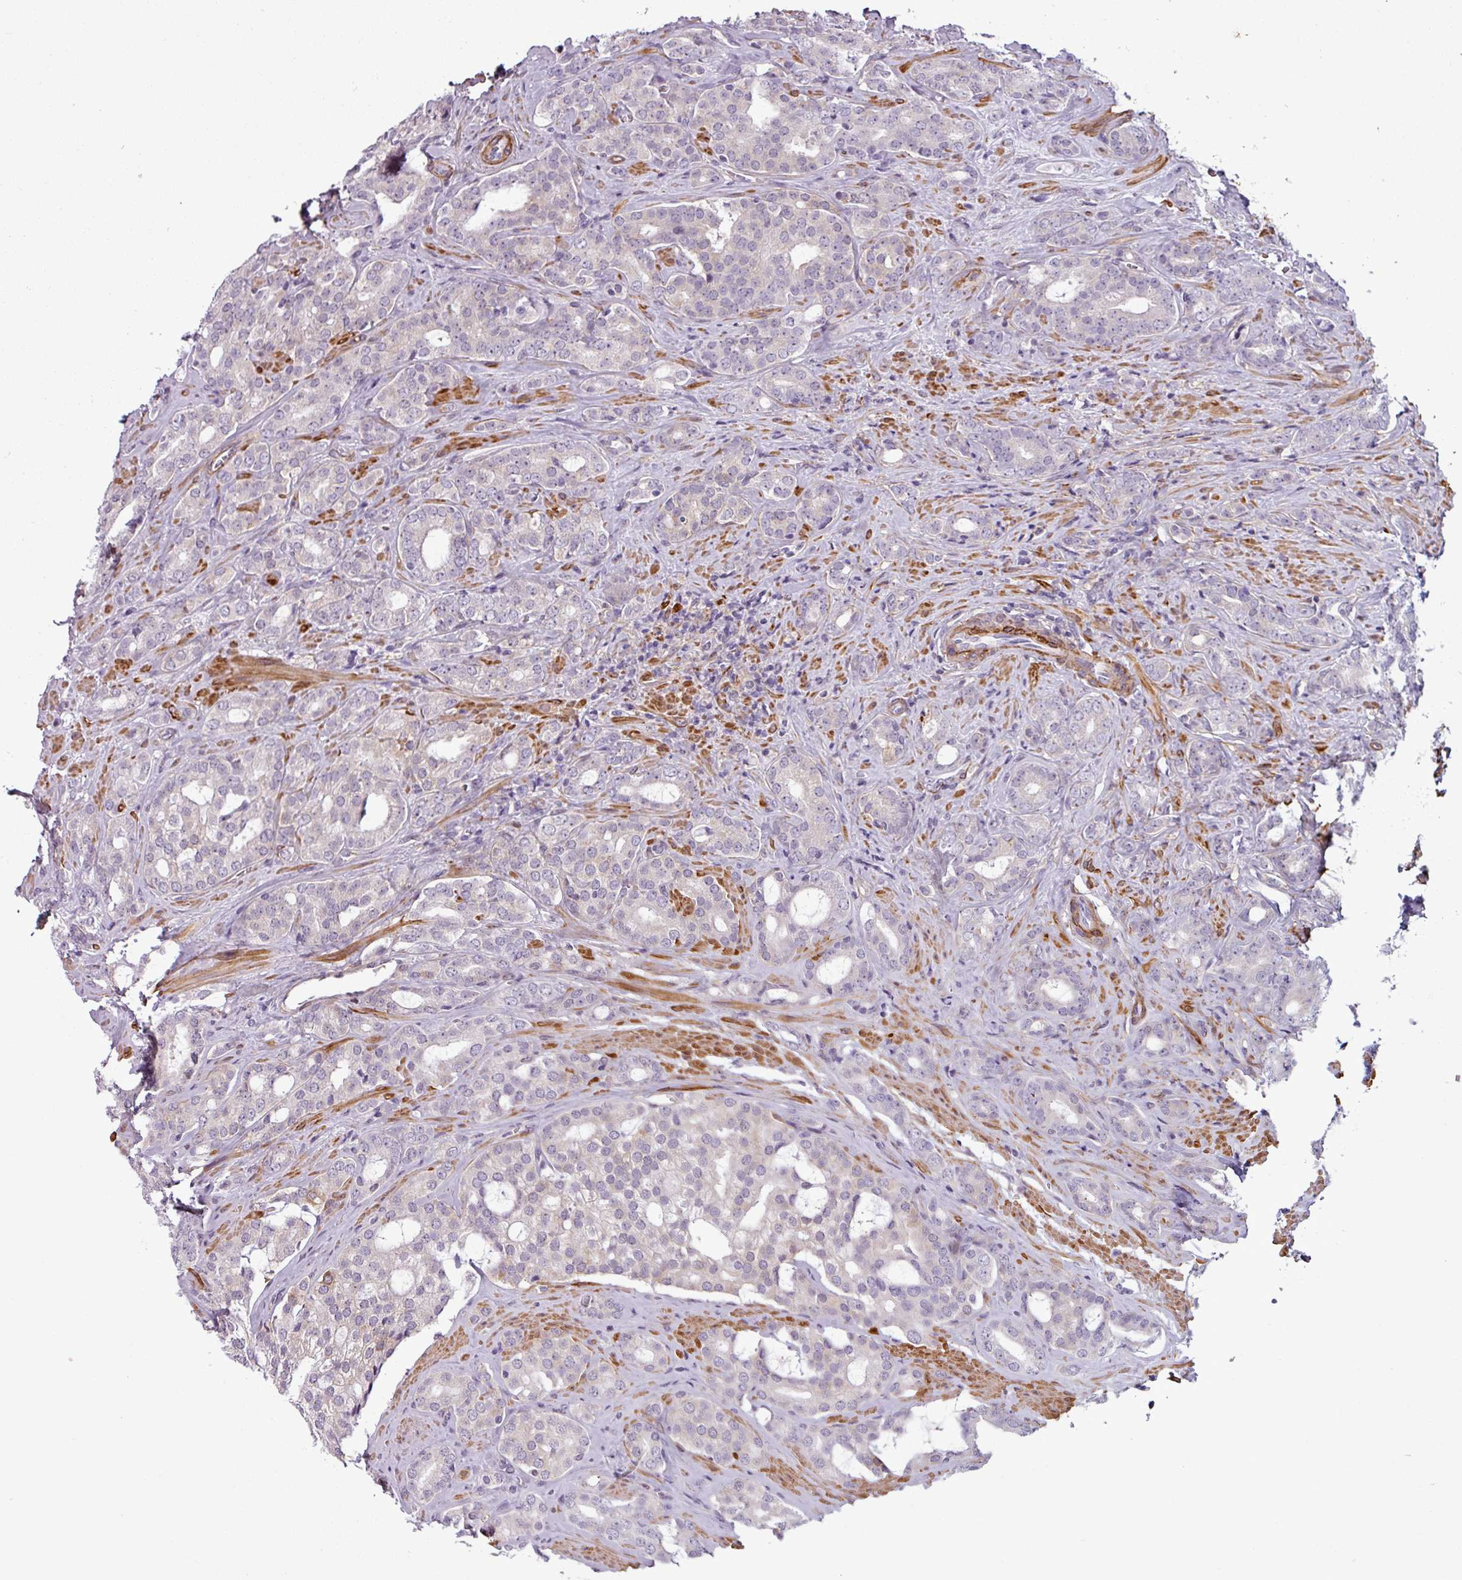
{"staining": {"intensity": "negative", "quantity": "none", "location": "none"}, "tissue": "prostate cancer", "cell_type": "Tumor cells", "image_type": "cancer", "snomed": [{"axis": "morphology", "description": "Adenocarcinoma, High grade"}, {"axis": "topography", "description": "Prostate"}], "caption": "There is no significant positivity in tumor cells of prostate cancer (adenocarcinoma (high-grade)).", "gene": "ATP10A", "patient": {"sex": "male", "age": 63}}